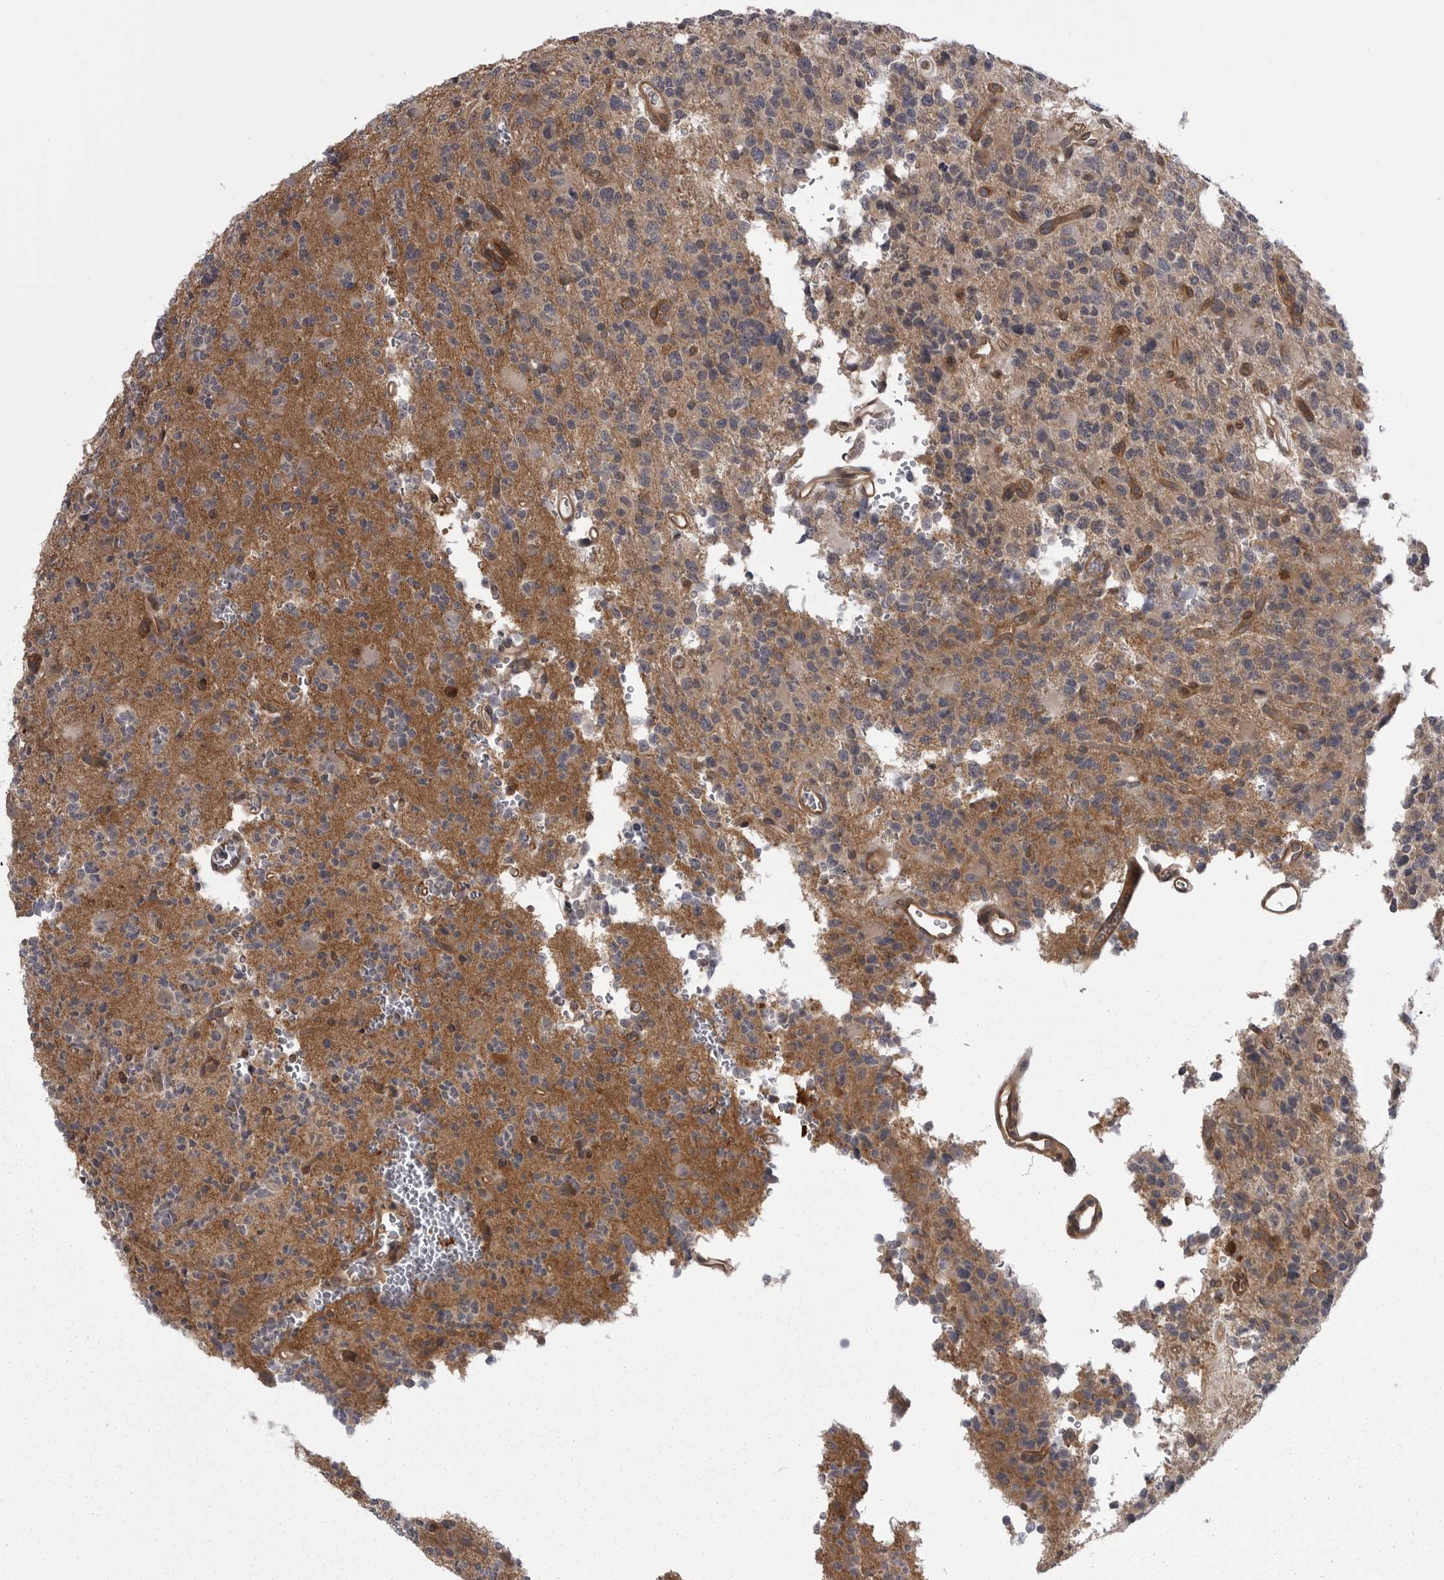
{"staining": {"intensity": "weak", "quantity": "25%-75%", "location": "cytoplasmic/membranous"}, "tissue": "glioma", "cell_type": "Tumor cells", "image_type": "cancer", "snomed": [{"axis": "morphology", "description": "Glioma, malignant, High grade"}, {"axis": "topography", "description": "Brain"}], "caption": "Immunohistochemistry (IHC) micrograph of human malignant glioma (high-grade) stained for a protein (brown), which shows low levels of weak cytoplasmic/membranous positivity in approximately 25%-75% of tumor cells.", "gene": "STK24", "patient": {"sex": "female", "age": 62}}